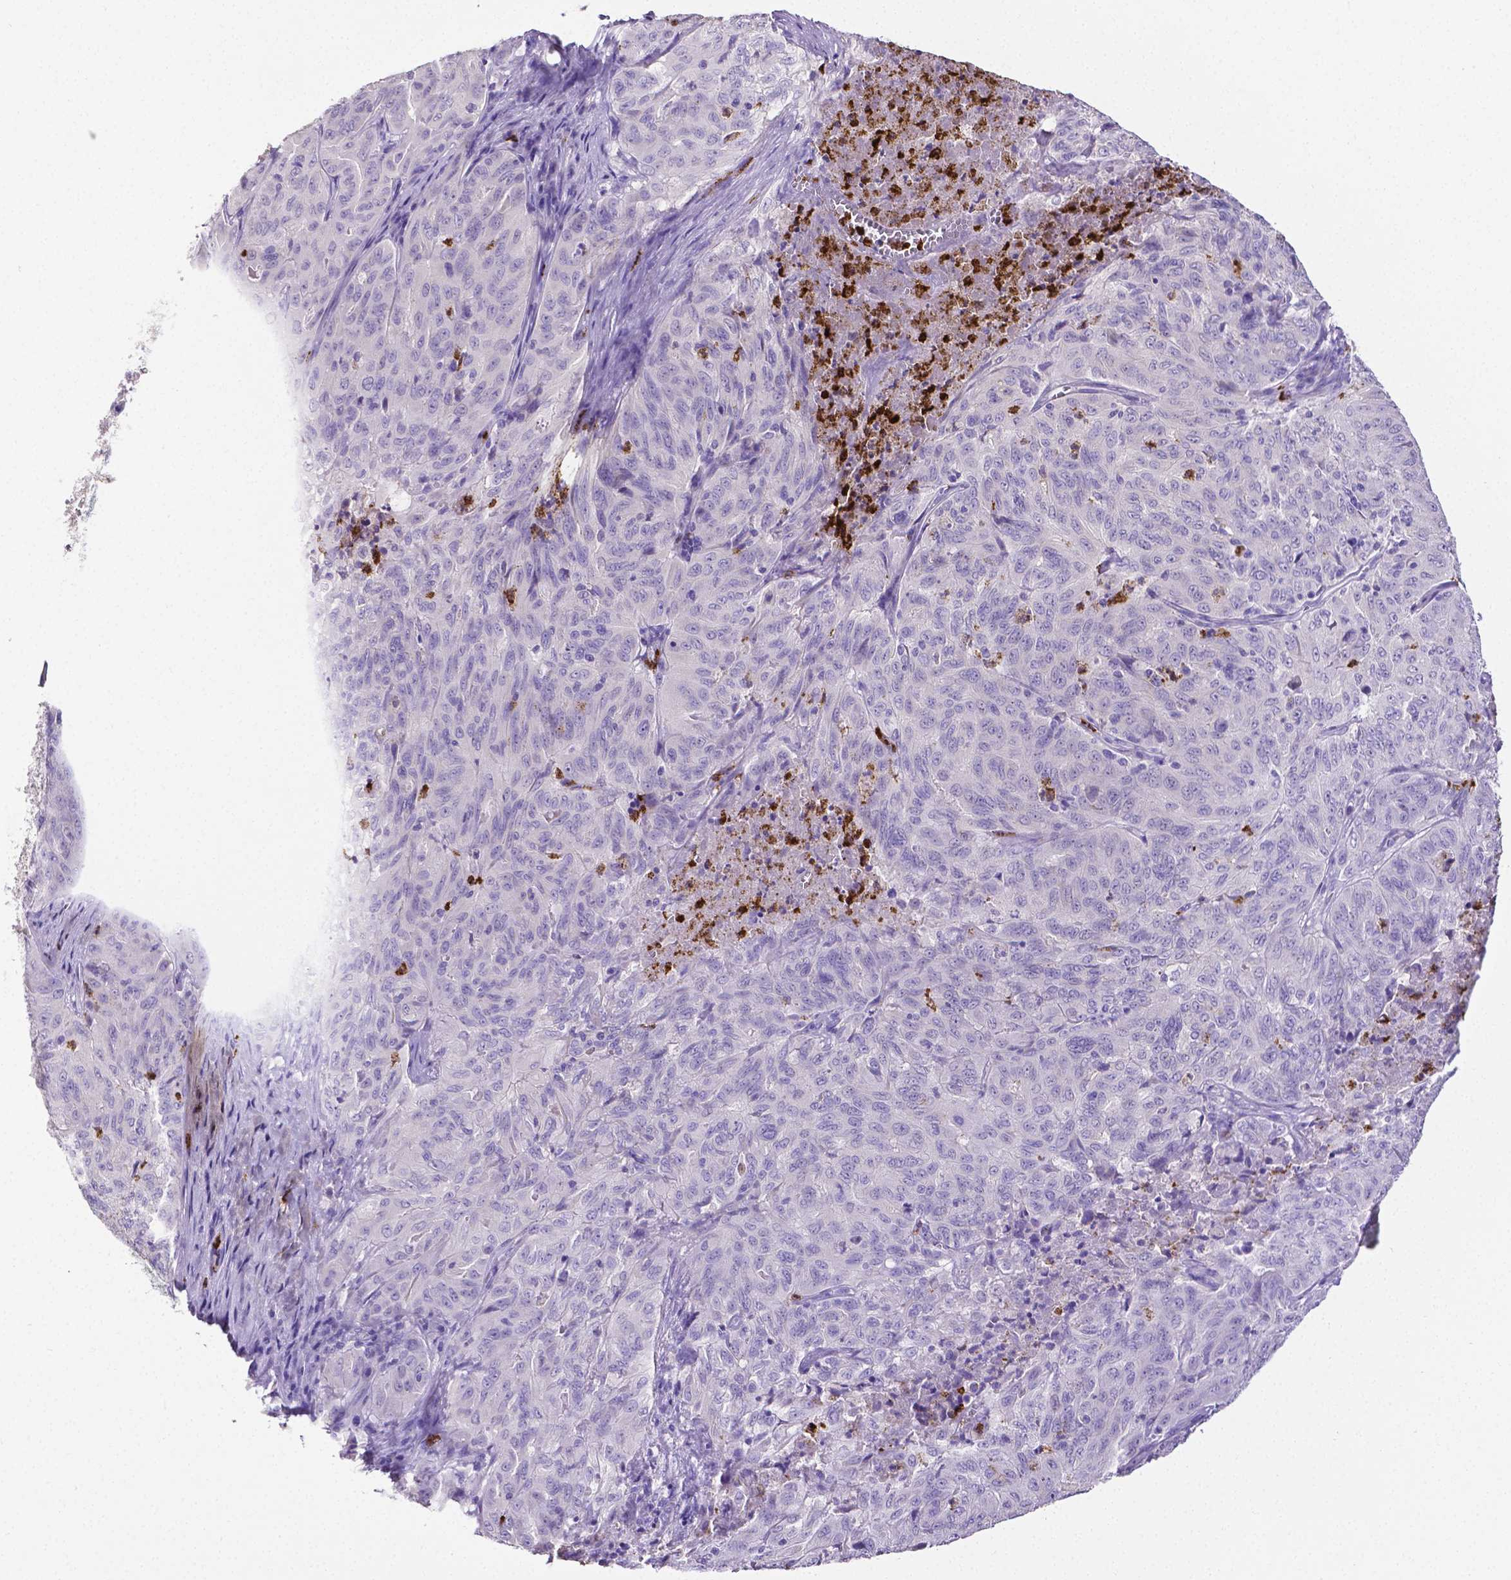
{"staining": {"intensity": "negative", "quantity": "none", "location": "none"}, "tissue": "pancreatic cancer", "cell_type": "Tumor cells", "image_type": "cancer", "snomed": [{"axis": "morphology", "description": "Adenocarcinoma, NOS"}, {"axis": "topography", "description": "Pancreas"}], "caption": "This is an immunohistochemistry micrograph of human adenocarcinoma (pancreatic). There is no staining in tumor cells.", "gene": "MMP9", "patient": {"sex": "male", "age": 63}}